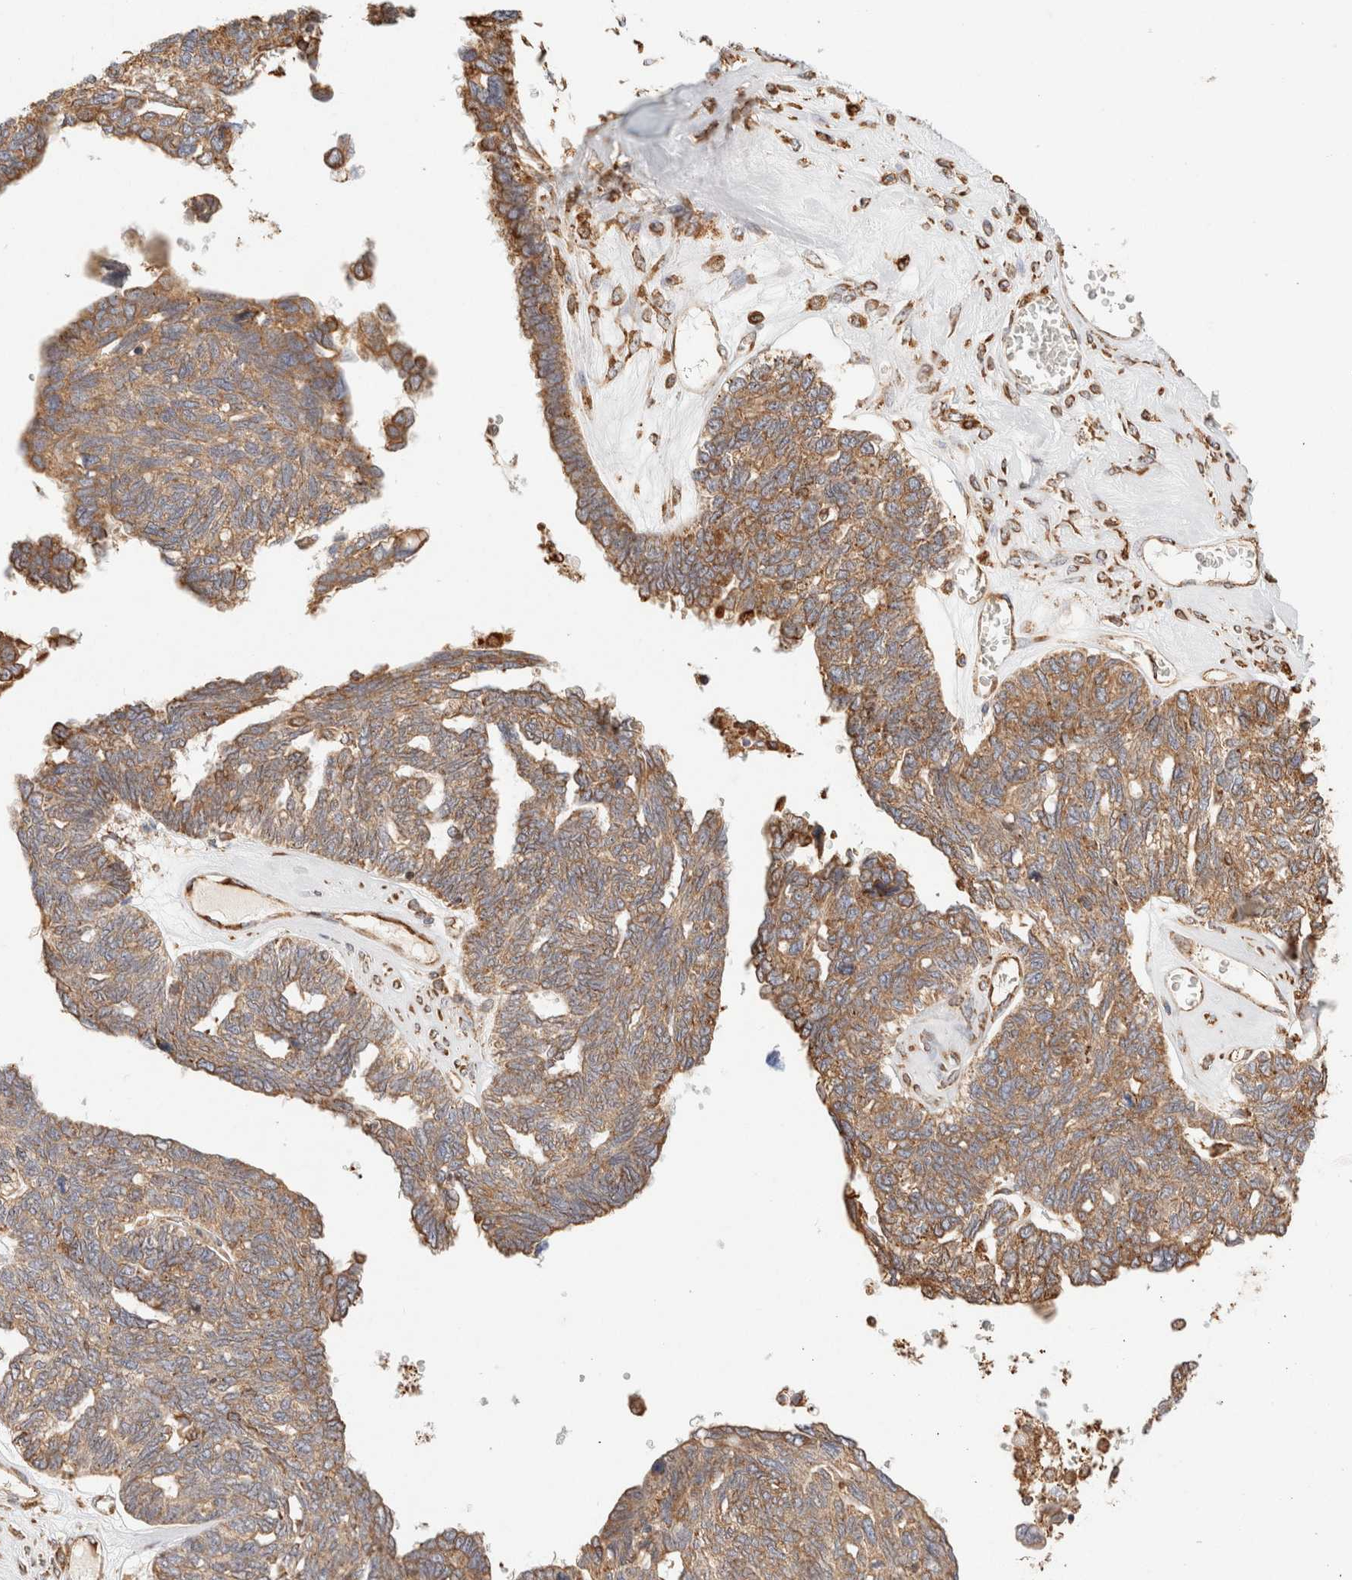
{"staining": {"intensity": "moderate", "quantity": ">75%", "location": "cytoplasmic/membranous"}, "tissue": "ovarian cancer", "cell_type": "Tumor cells", "image_type": "cancer", "snomed": [{"axis": "morphology", "description": "Cystadenocarcinoma, serous, NOS"}, {"axis": "topography", "description": "Ovary"}], "caption": "A micrograph of ovarian cancer stained for a protein exhibits moderate cytoplasmic/membranous brown staining in tumor cells. The protein of interest is shown in brown color, while the nuclei are stained blue.", "gene": "FER", "patient": {"sex": "female", "age": 79}}